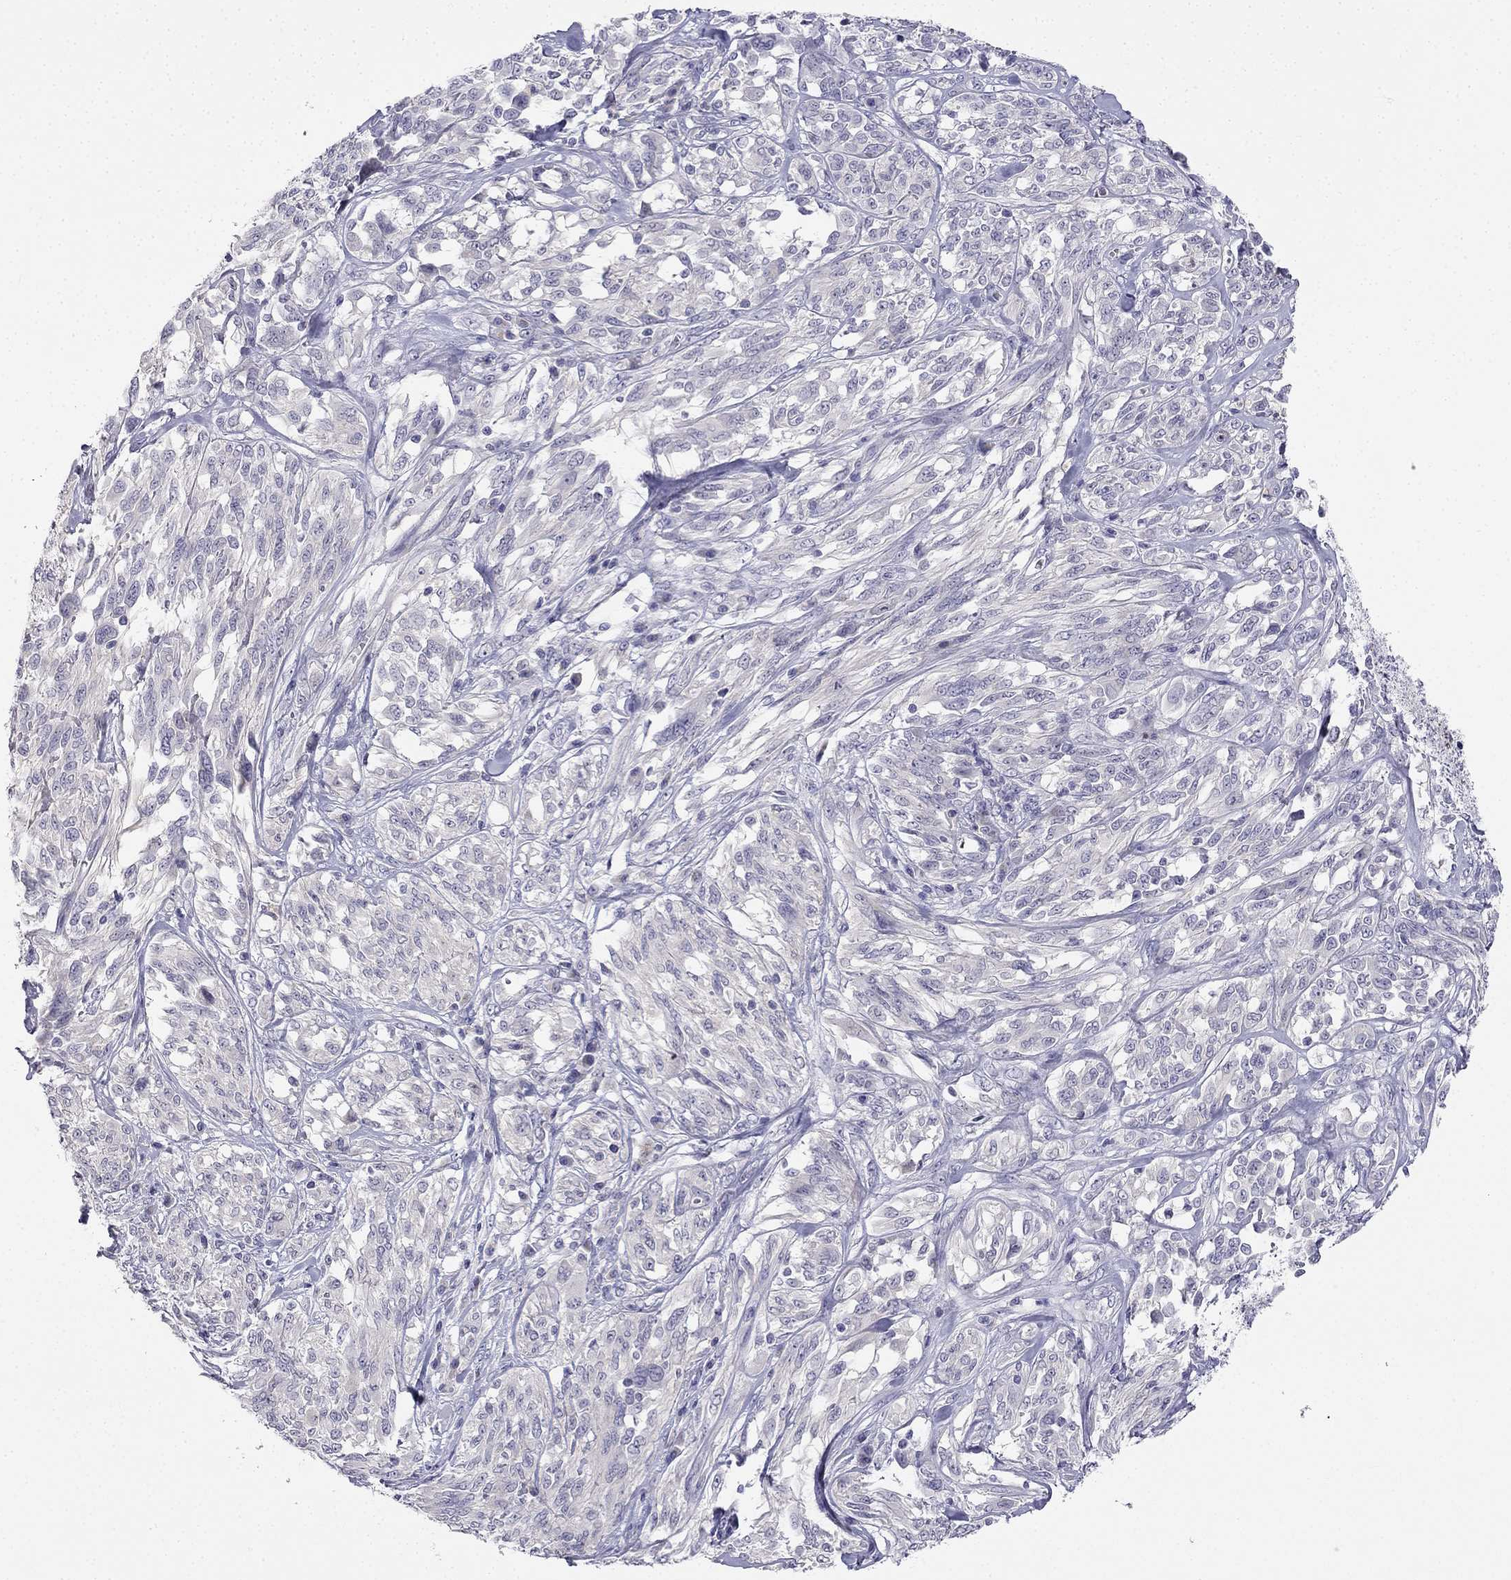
{"staining": {"intensity": "negative", "quantity": "none", "location": "none"}, "tissue": "melanoma", "cell_type": "Tumor cells", "image_type": "cancer", "snomed": [{"axis": "morphology", "description": "Malignant melanoma, NOS"}, {"axis": "topography", "description": "Skin"}], "caption": "Immunohistochemistry photomicrograph of neoplastic tissue: malignant melanoma stained with DAB exhibits no significant protein staining in tumor cells. (Brightfield microscopy of DAB immunohistochemistry (IHC) at high magnification).", "gene": "C16orf89", "patient": {"sex": "female", "age": 91}}